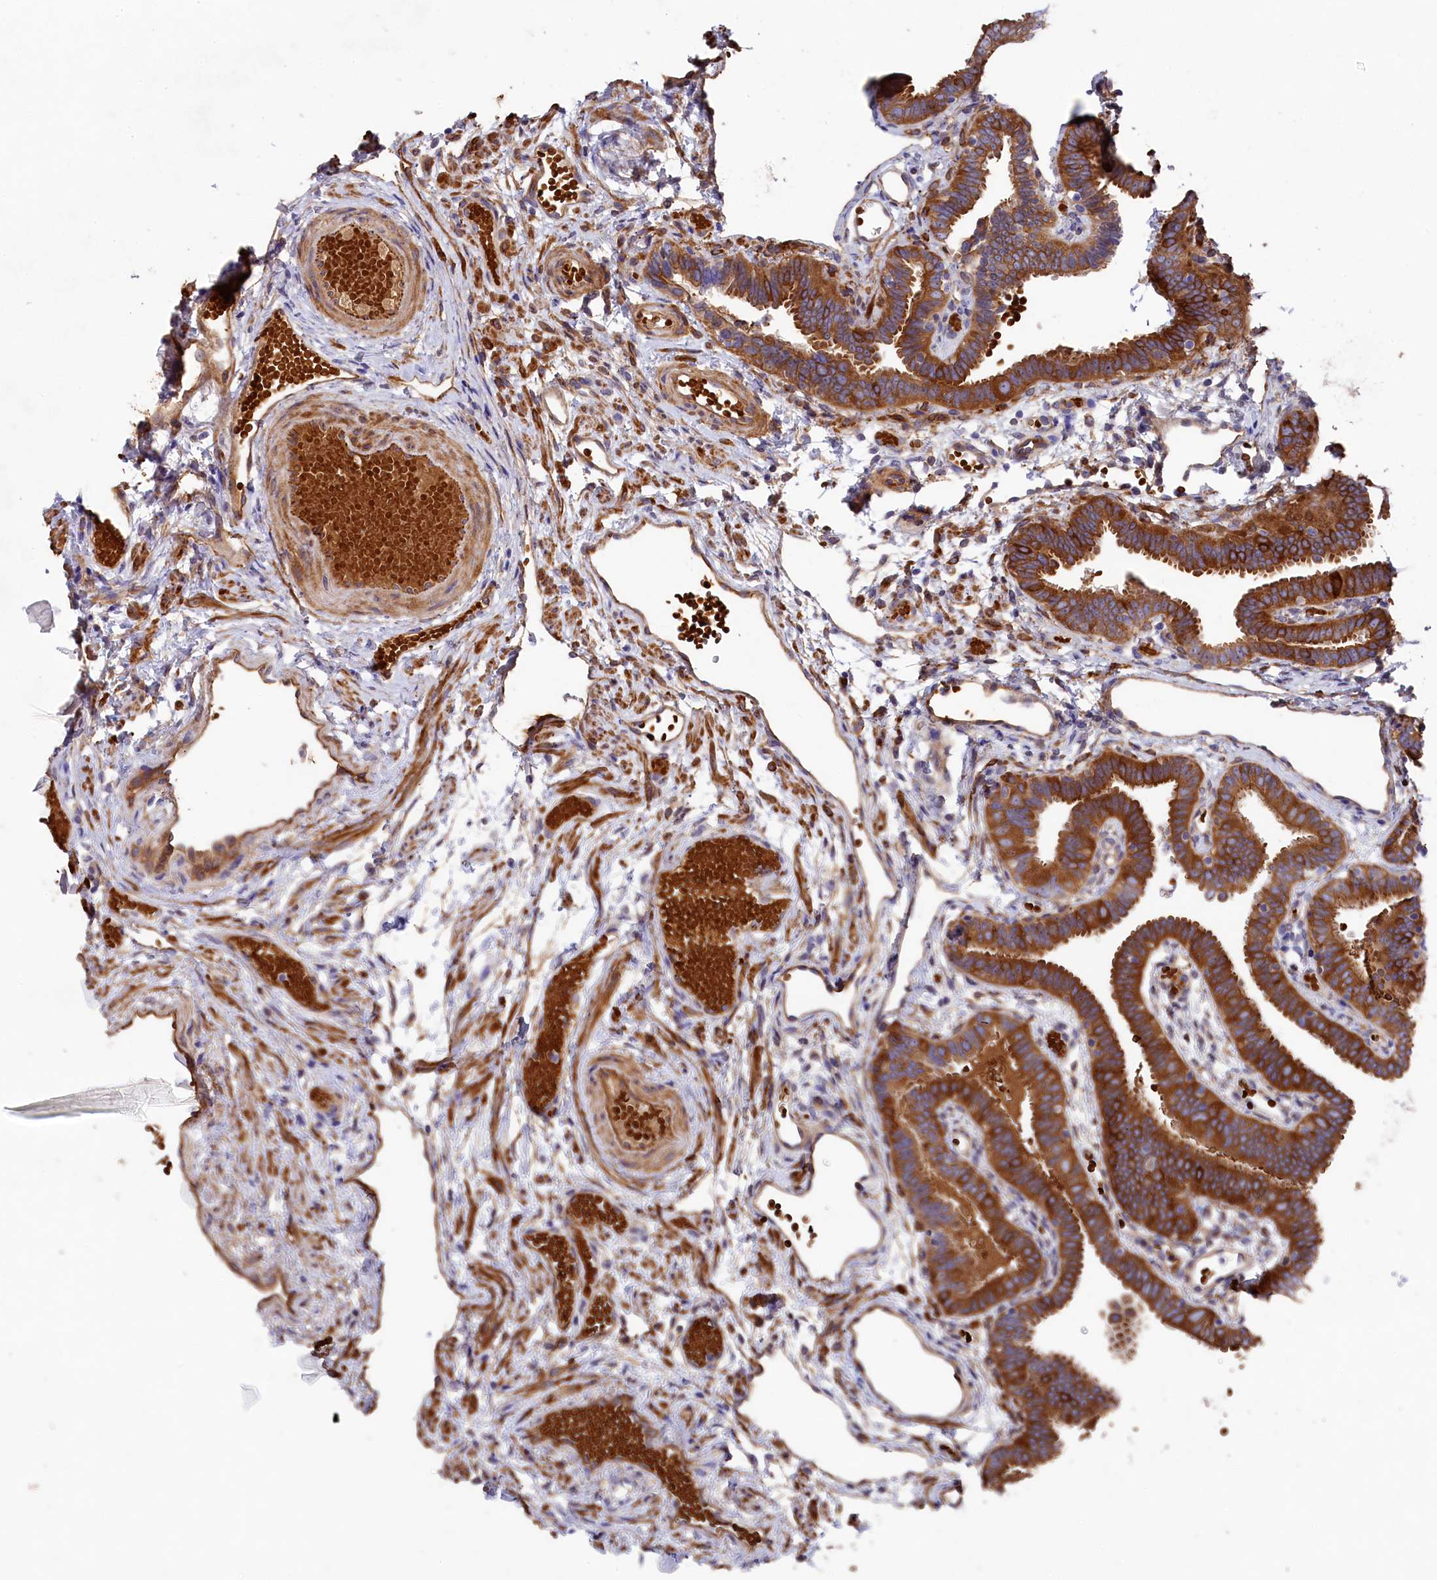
{"staining": {"intensity": "strong", "quantity": ">75%", "location": "cytoplasmic/membranous"}, "tissue": "fallopian tube", "cell_type": "Glandular cells", "image_type": "normal", "snomed": [{"axis": "morphology", "description": "Normal tissue, NOS"}, {"axis": "topography", "description": "Fallopian tube"}], "caption": "Immunohistochemical staining of normal human fallopian tube shows >75% levels of strong cytoplasmic/membranous protein expression in about >75% of glandular cells. Nuclei are stained in blue.", "gene": "LHFPL4", "patient": {"sex": "female", "age": 37}}